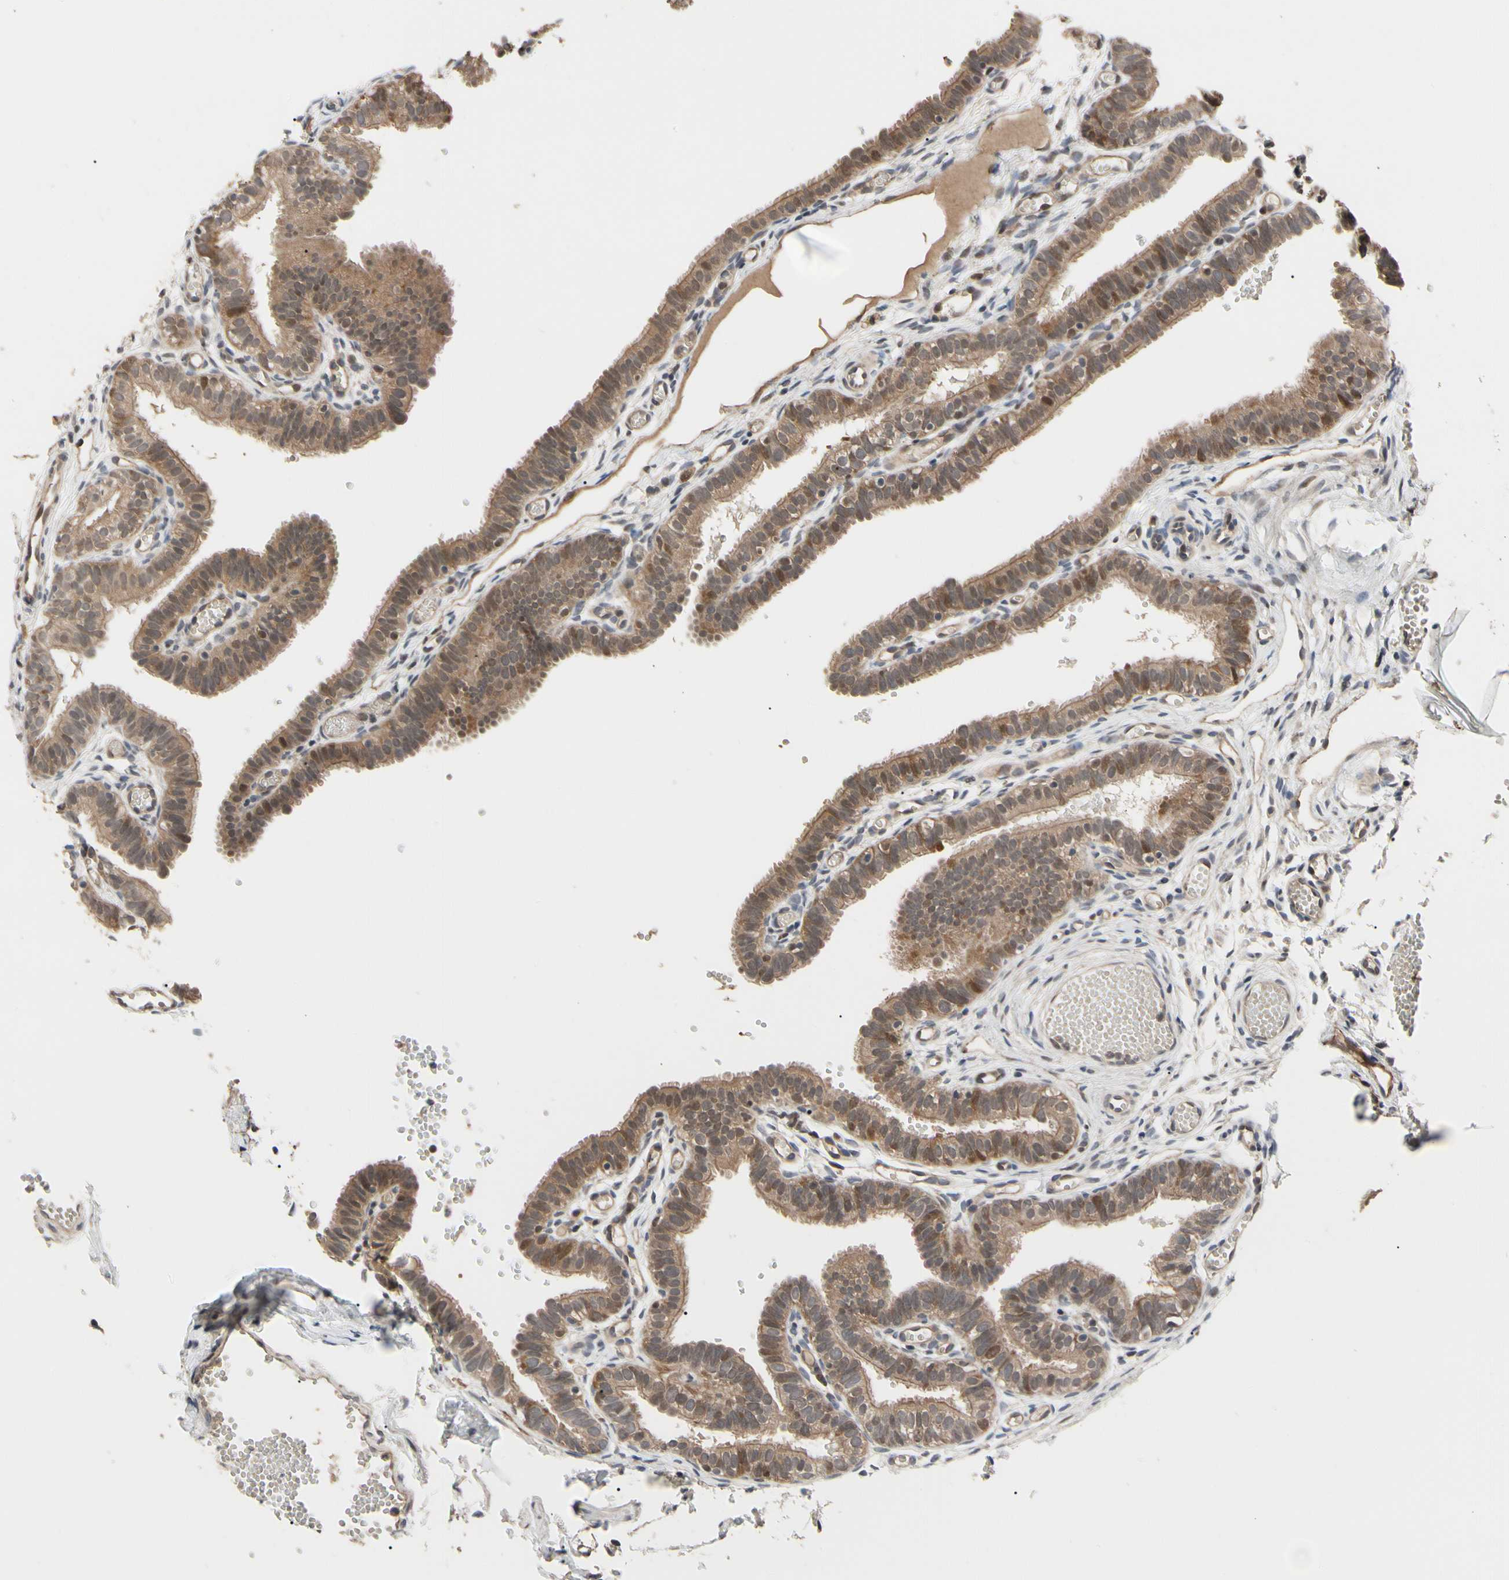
{"staining": {"intensity": "strong", "quantity": ">75%", "location": "cytoplasmic/membranous"}, "tissue": "fallopian tube", "cell_type": "Glandular cells", "image_type": "normal", "snomed": [{"axis": "morphology", "description": "Normal tissue, NOS"}, {"axis": "topography", "description": "Fallopian tube"}, {"axis": "topography", "description": "Placenta"}], "caption": "Immunohistochemical staining of benign fallopian tube reveals high levels of strong cytoplasmic/membranous expression in about >75% of glandular cells.", "gene": "CYTIP", "patient": {"sex": "female", "age": 34}}